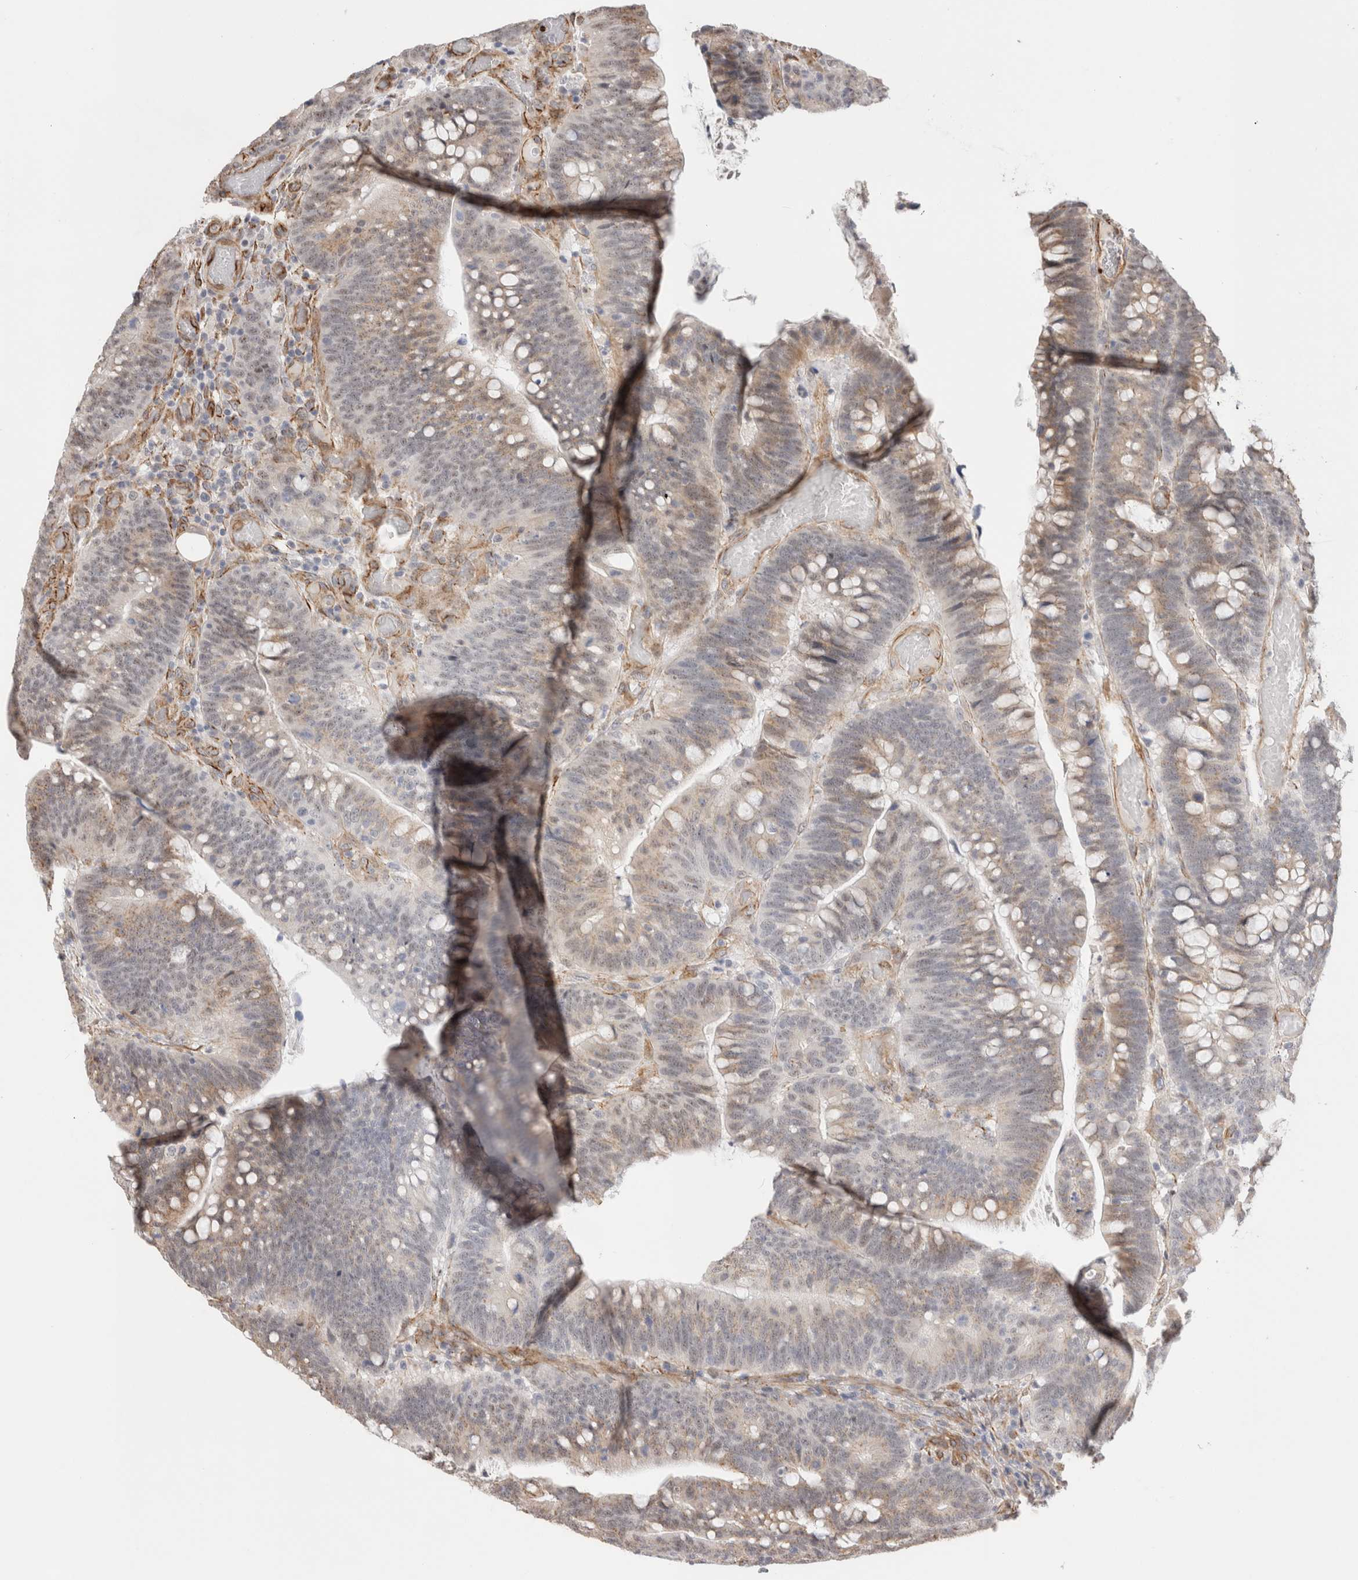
{"staining": {"intensity": "weak", "quantity": ">75%", "location": "cytoplasmic/membranous"}, "tissue": "colorectal cancer", "cell_type": "Tumor cells", "image_type": "cancer", "snomed": [{"axis": "morphology", "description": "Normal tissue, NOS"}, {"axis": "morphology", "description": "Adenocarcinoma, NOS"}, {"axis": "topography", "description": "Colon"}], "caption": "Colorectal adenocarcinoma was stained to show a protein in brown. There is low levels of weak cytoplasmic/membranous staining in about >75% of tumor cells.", "gene": "CAAP1", "patient": {"sex": "female", "age": 66}}